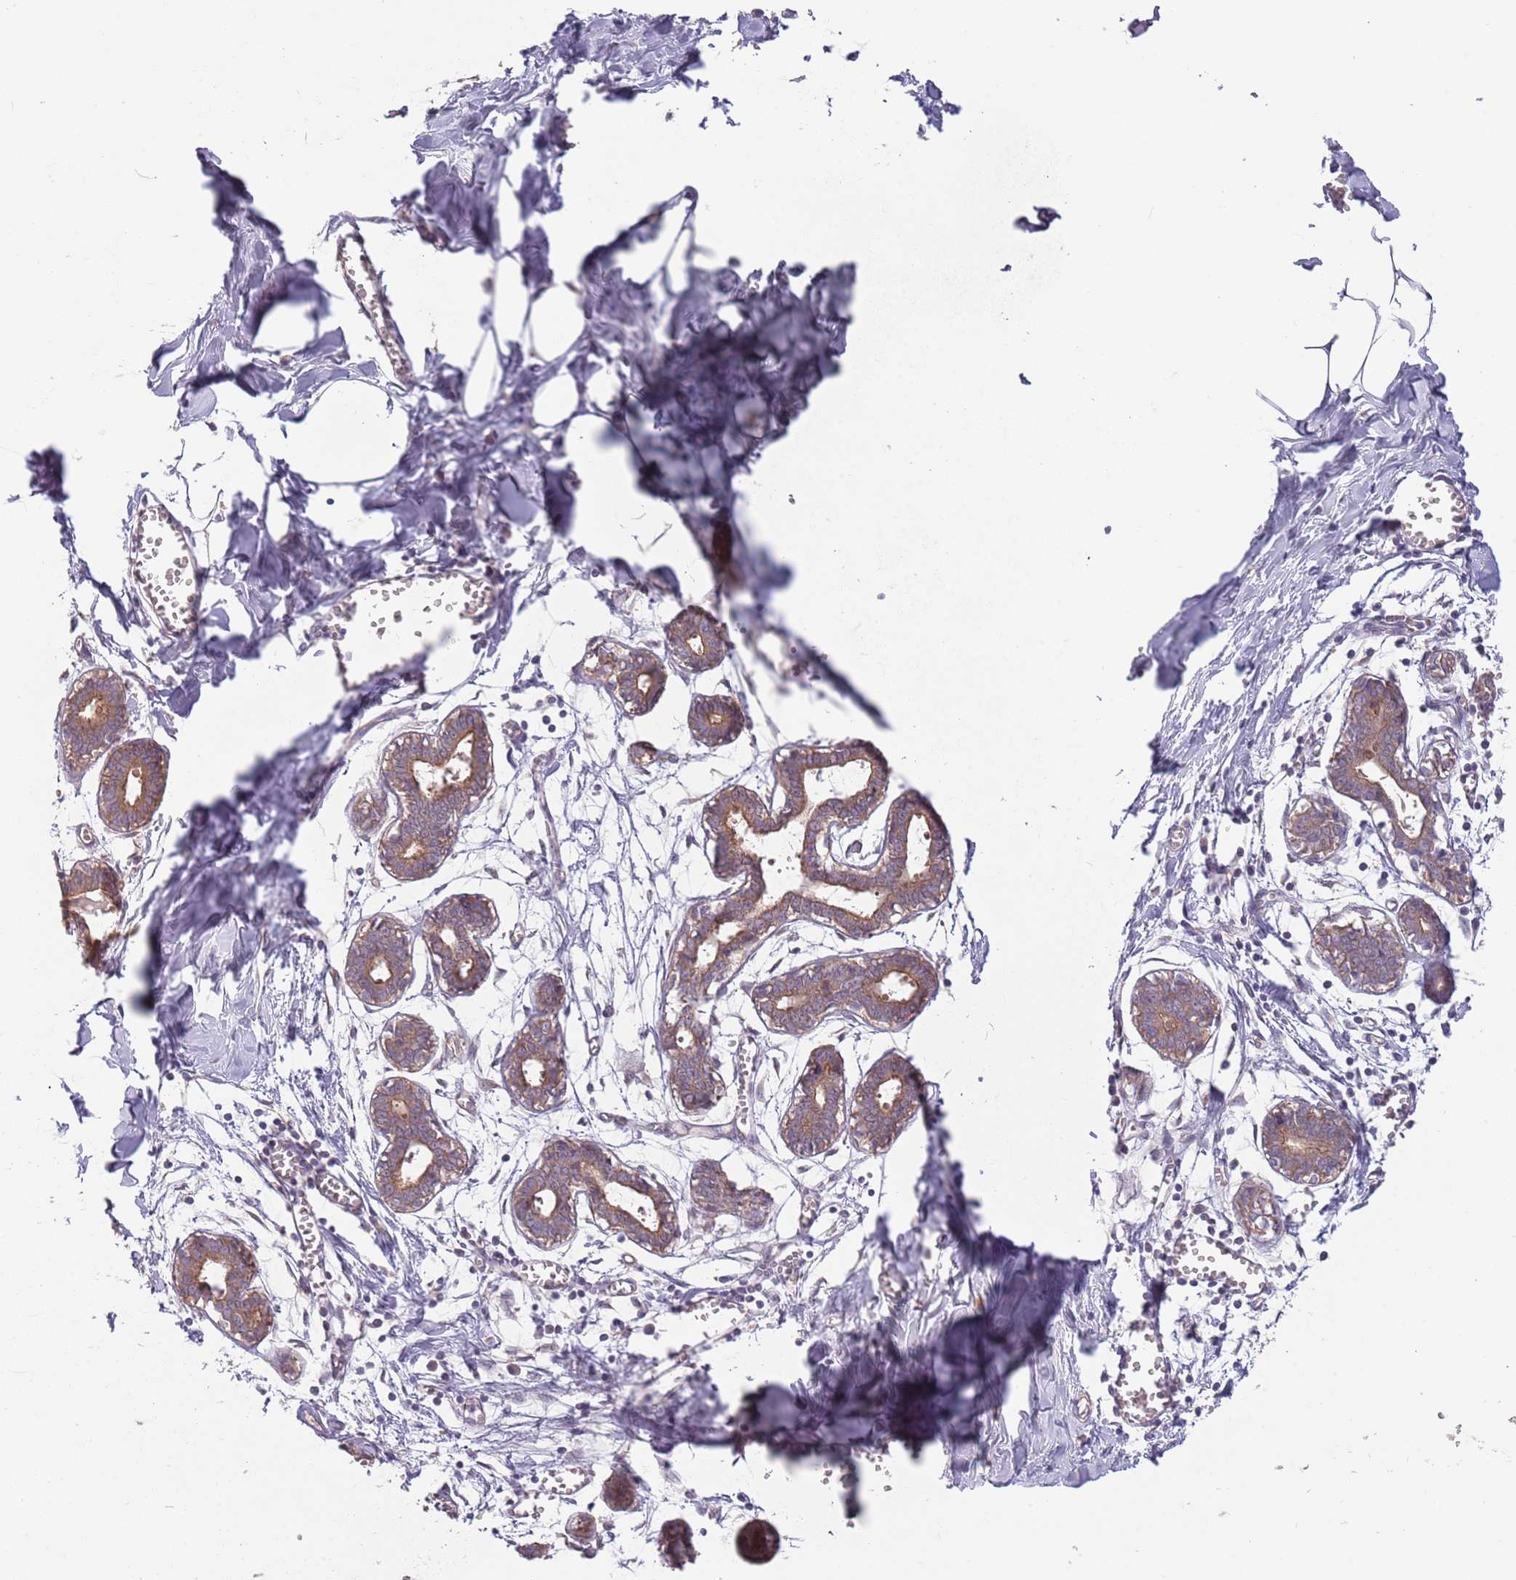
{"staining": {"intensity": "negative", "quantity": "none", "location": "none"}, "tissue": "breast", "cell_type": "Adipocytes", "image_type": "normal", "snomed": [{"axis": "morphology", "description": "Normal tissue, NOS"}, {"axis": "topography", "description": "Breast"}], "caption": "Immunohistochemistry of normal human breast shows no positivity in adipocytes.", "gene": "SAV1", "patient": {"sex": "female", "age": 27}}